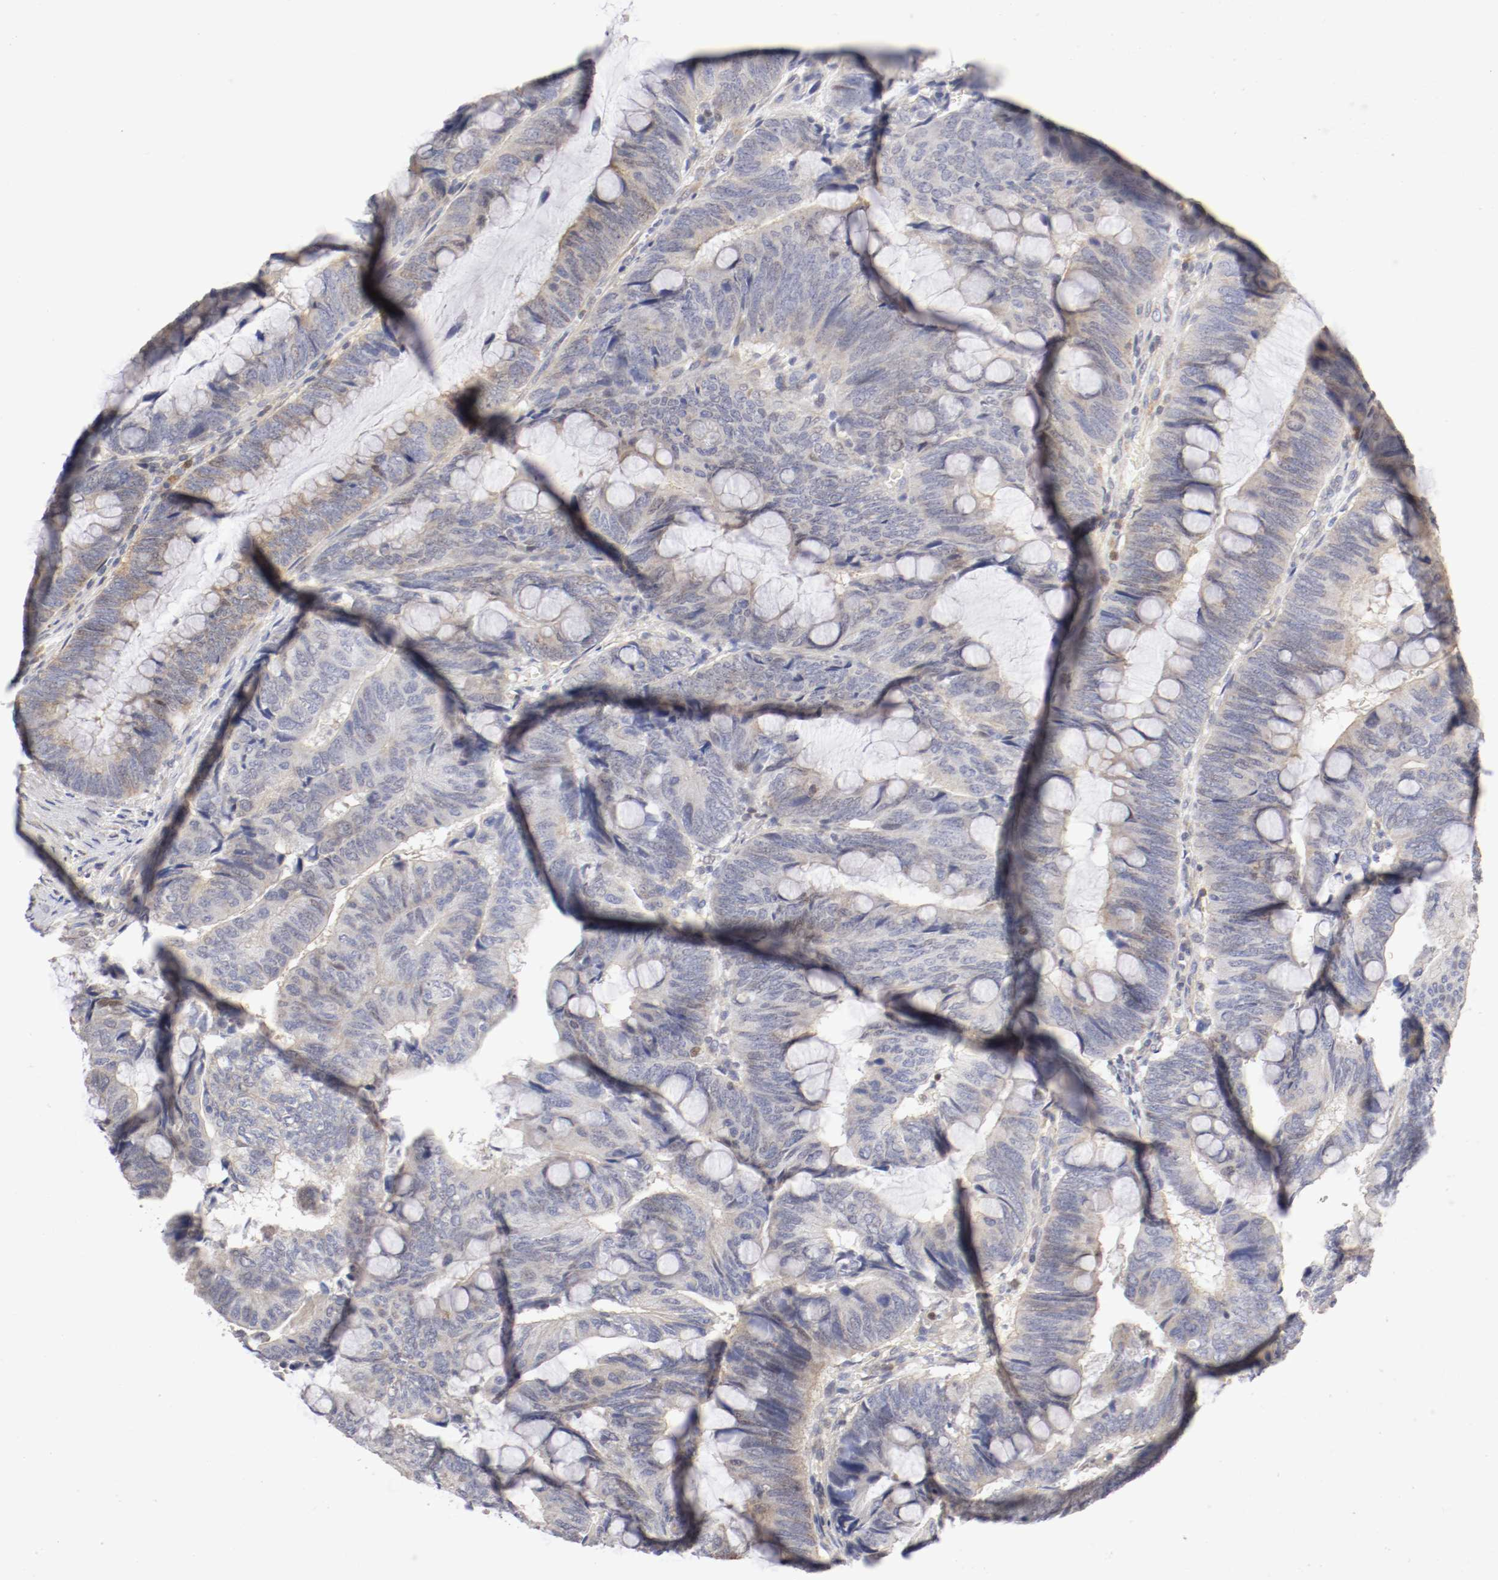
{"staining": {"intensity": "weak", "quantity": "25%-75%", "location": "cytoplasmic/membranous"}, "tissue": "colorectal cancer", "cell_type": "Tumor cells", "image_type": "cancer", "snomed": [{"axis": "morphology", "description": "Normal tissue, NOS"}, {"axis": "morphology", "description": "Adenocarcinoma, NOS"}, {"axis": "topography", "description": "Rectum"}, {"axis": "topography", "description": "Peripheral nerve tissue"}], "caption": "The photomicrograph demonstrates staining of colorectal adenocarcinoma, revealing weak cytoplasmic/membranous protein staining (brown color) within tumor cells.", "gene": "CDK6", "patient": {"sex": "male", "age": 92}}